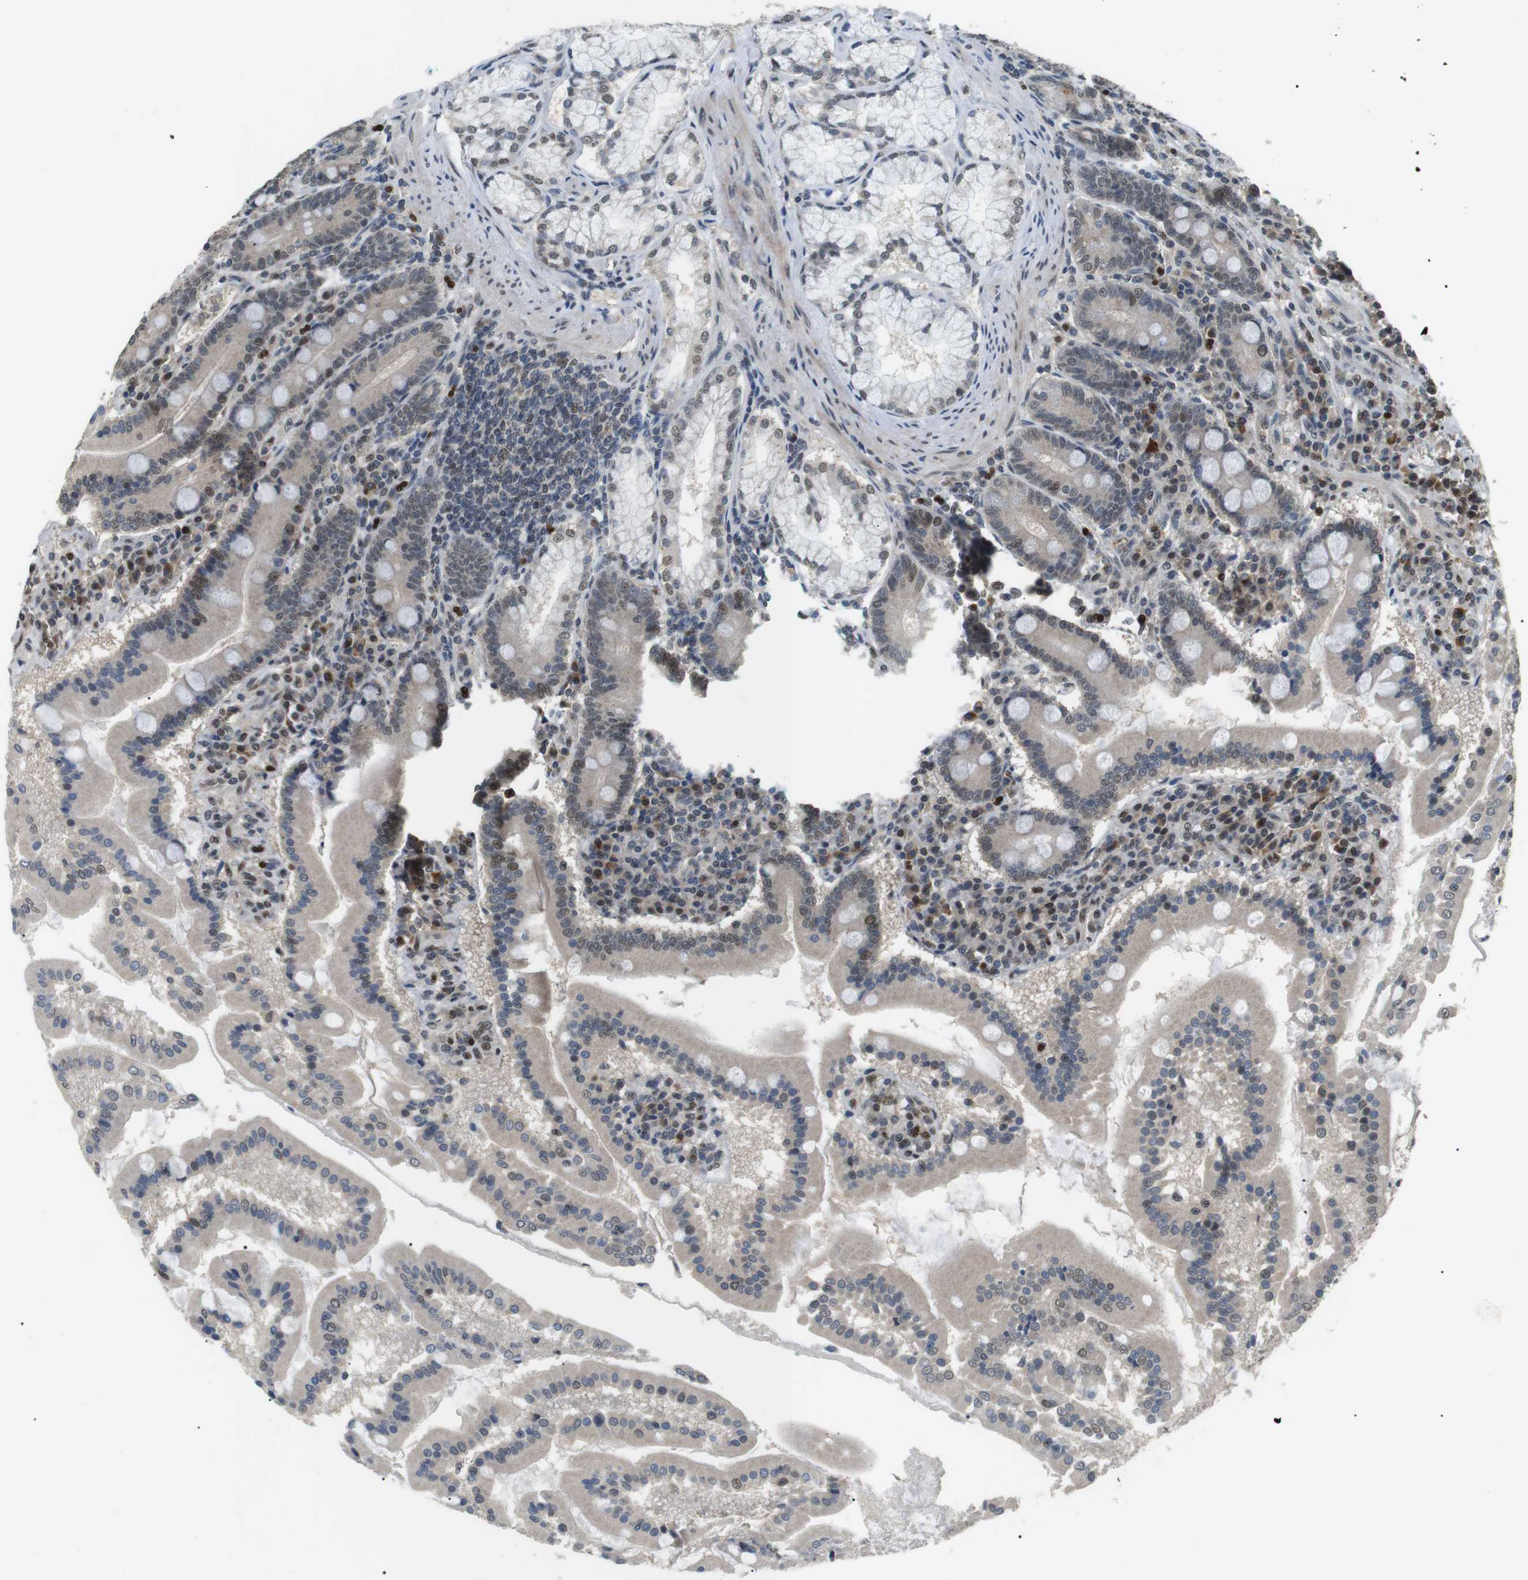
{"staining": {"intensity": "weak", "quantity": "25%-75%", "location": "cytoplasmic/membranous,nuclear"}, "tissue": "duodenum", "cell_type": "Glandular cells", "image_type": "normal", "snomed": [{"axis": "morphology", "description": "Normal tissue, NOS"}, {"axis": "topography", "description": "Duodenum"}], "caption": "This image exhibits IHC staining of unremarkable duodenum, with low weak cytoplasmic/membranous,nuclear expression in about 25%-75% of glandular cells.", "gene": "ORAI3", "patient": {"sex": "male", "age": 50}}